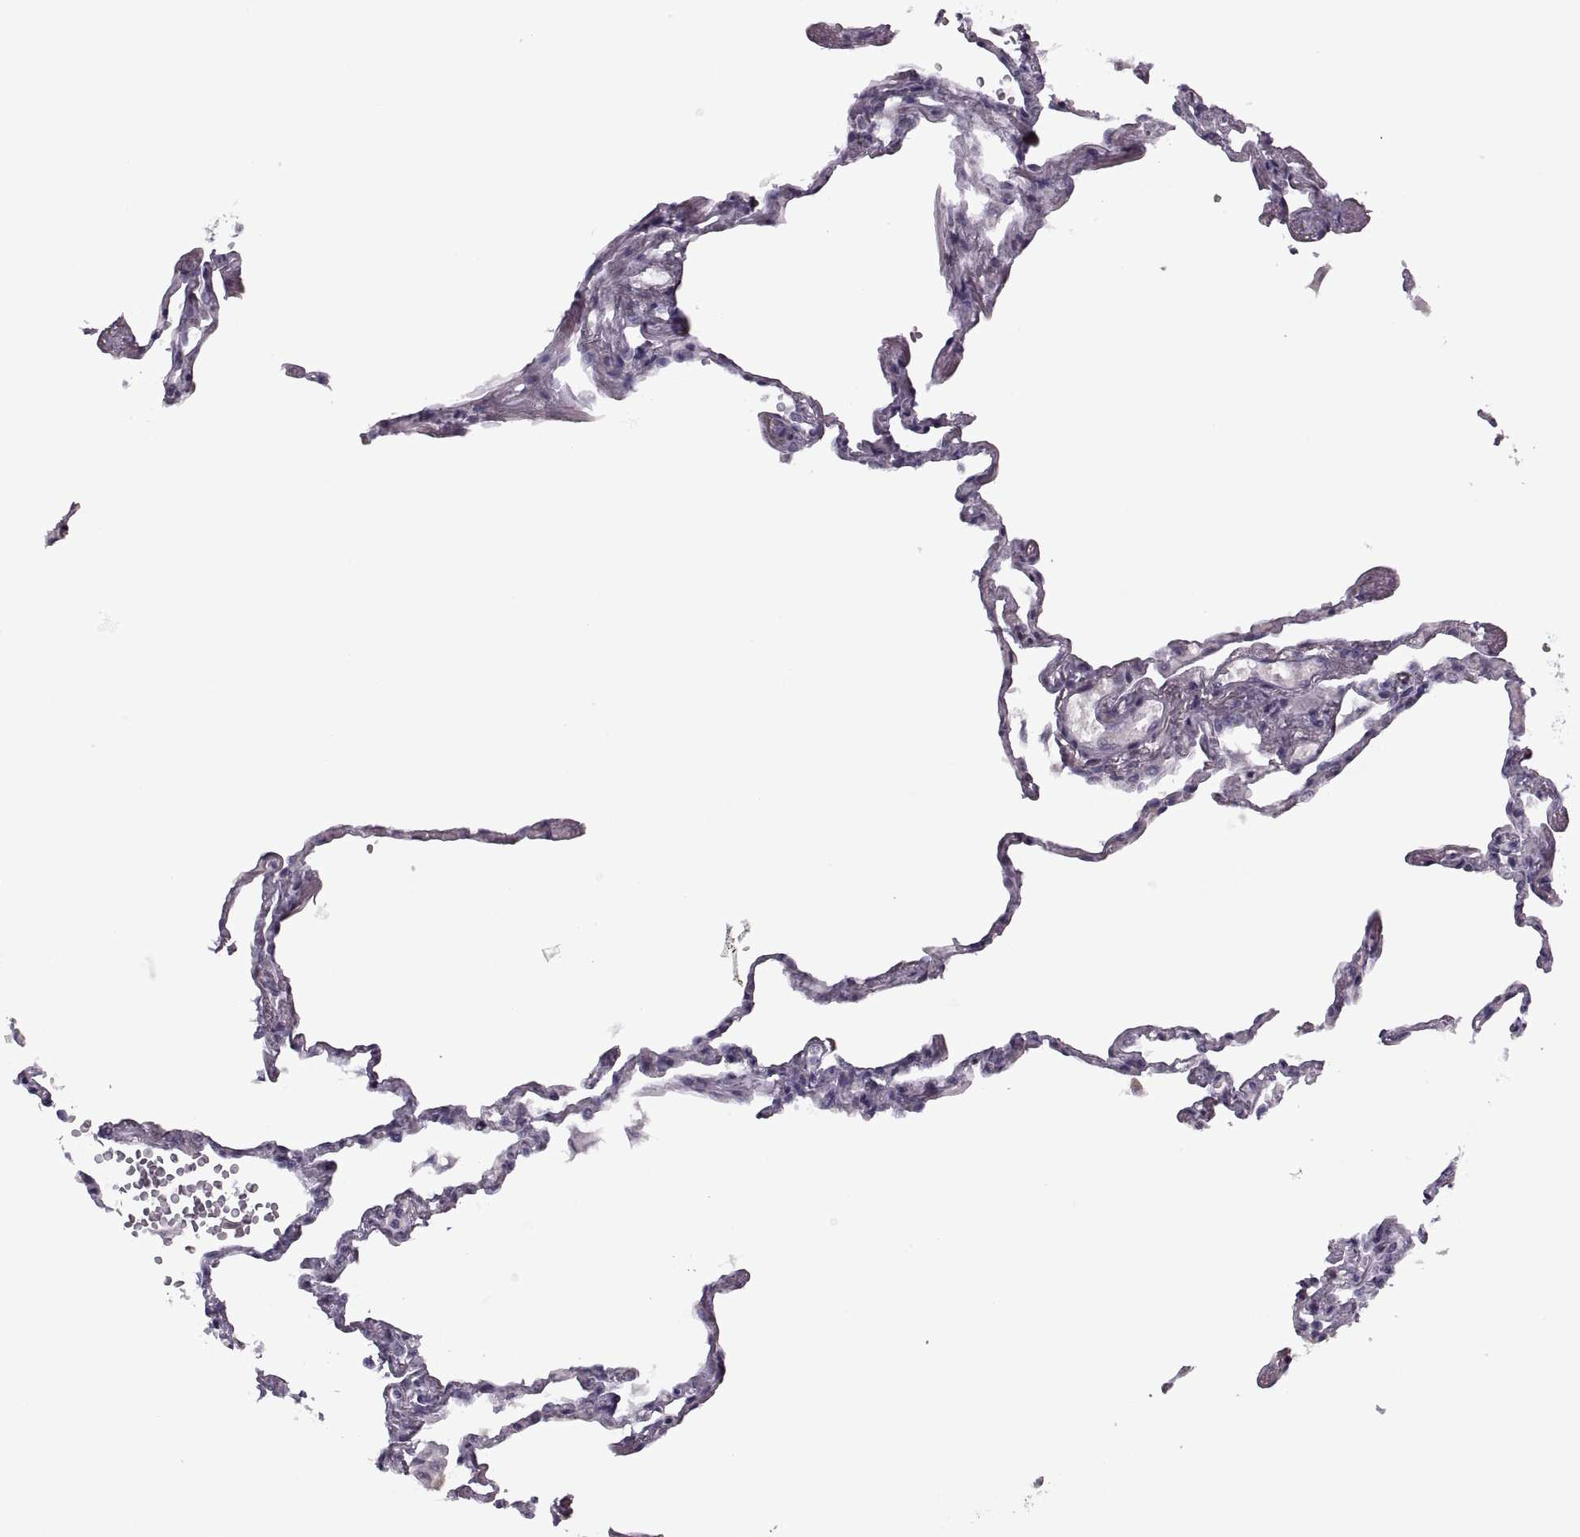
{"staining": {"intensity": "negative", "quantity": "none", "location": "none"}, "tissue": "lung", "cell_type": "Alveolar cells", "image_type": "normal", "snomed": [{"axis": "morphology", "description": "Normal tissue, NOS"}, {"axis": "topography", "description": "Lung"}], "caption": "Alveolar cells show no significant expression in unremarkable lung. Nuclei are stained in blue.", "gene": "PAGE2B", "patient": {"sex": "male", "age": 78}}